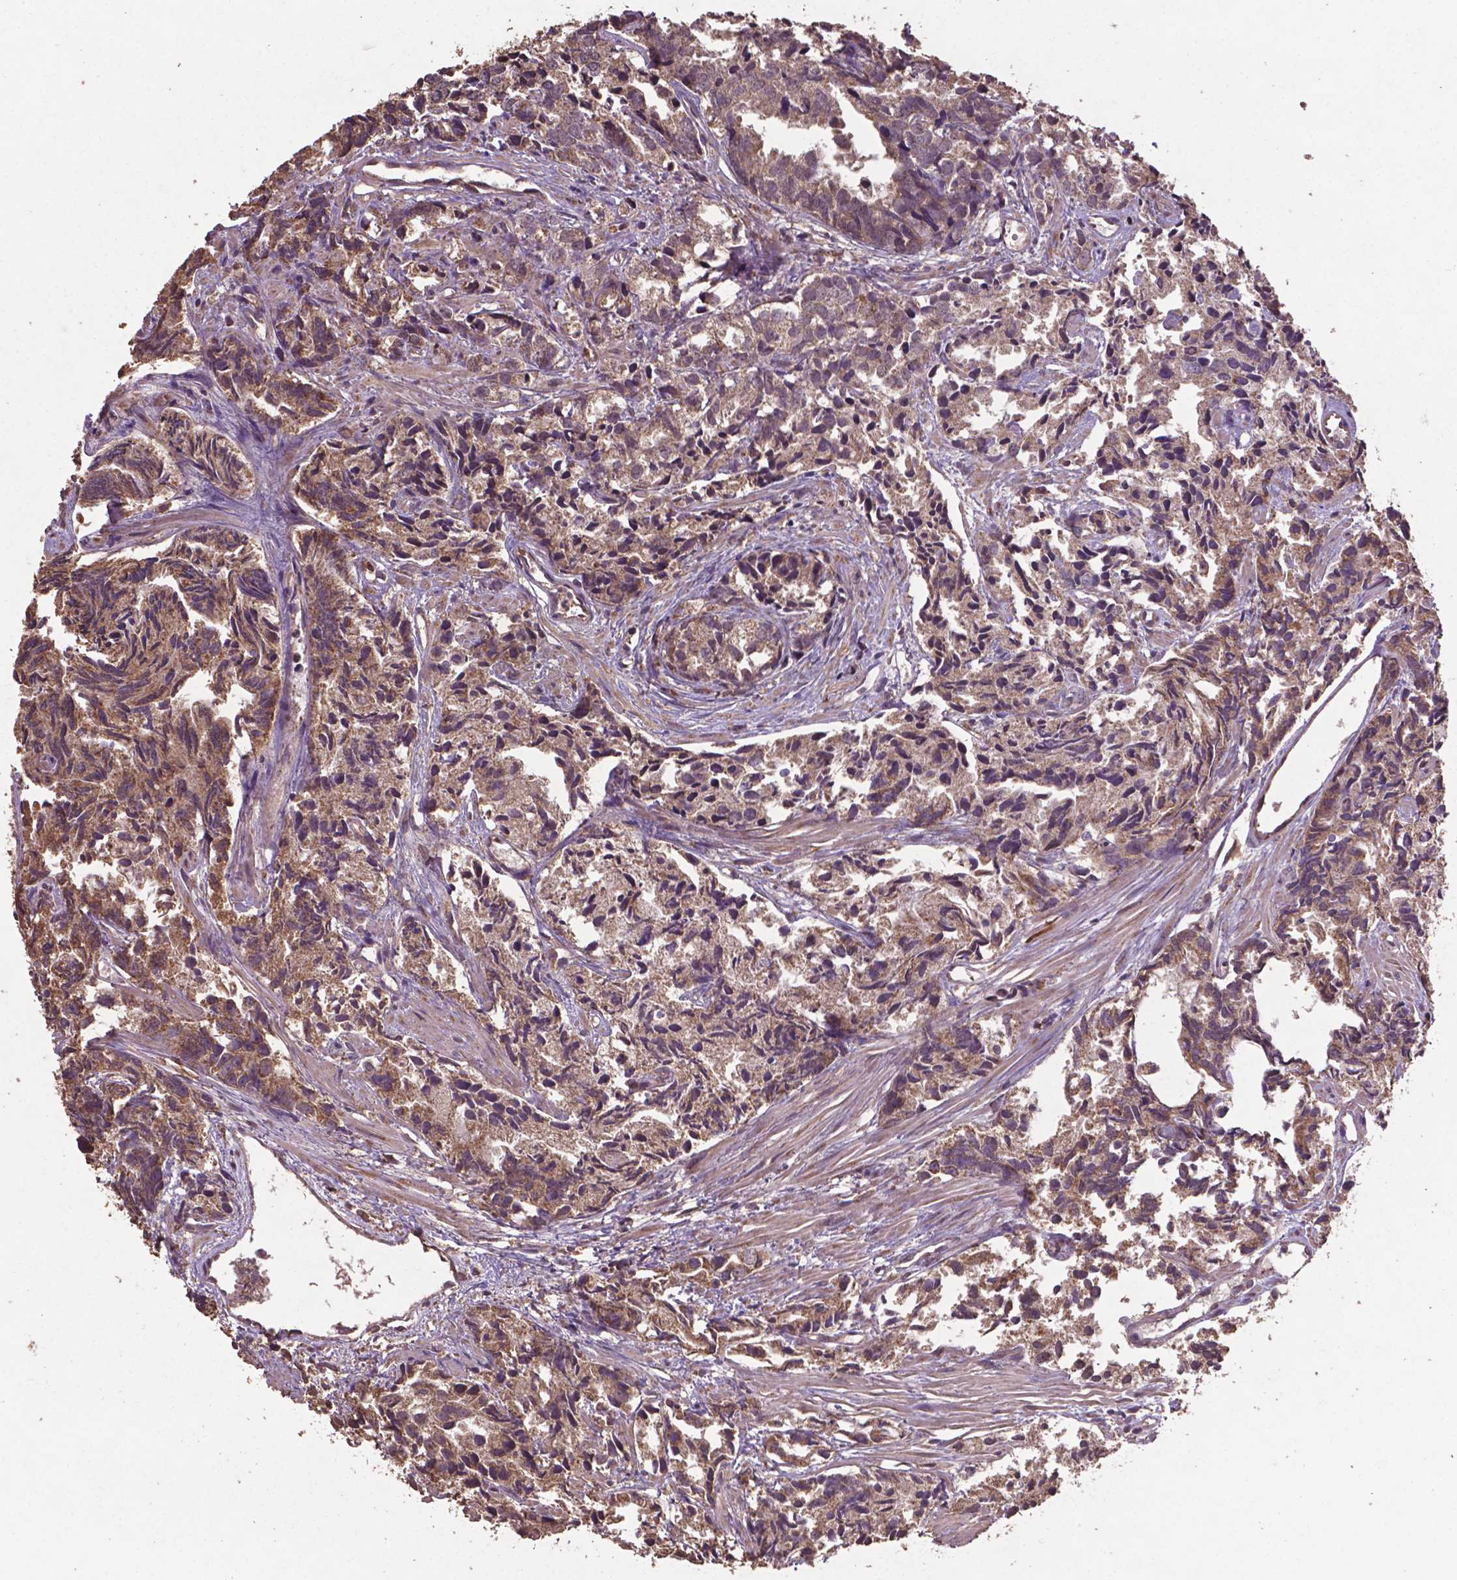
{"staining": {"intensity": "moderate", "quantity": ">75%", "location": "cytoplasmic/membranous"}, "tissue": "prostate cancer", "cell_type": "Tumor cells", "image_type": "cancer", "snomed": [{"axis": "morphology", "description": "Adenocarcinoma, High grade"}, {"axis": "topography", "description": "Prostate"}], "caption": "Immunohistochemical staining of human prostate cancer displays moderate cytoplasmic/membranous protein expression in approximately >75% of tumor cells. (brown staining indicates protein expression, while blue staining denotes nuclei).", "gene": "DCAF1", "patient": {"sex": "male", "age": 79}}